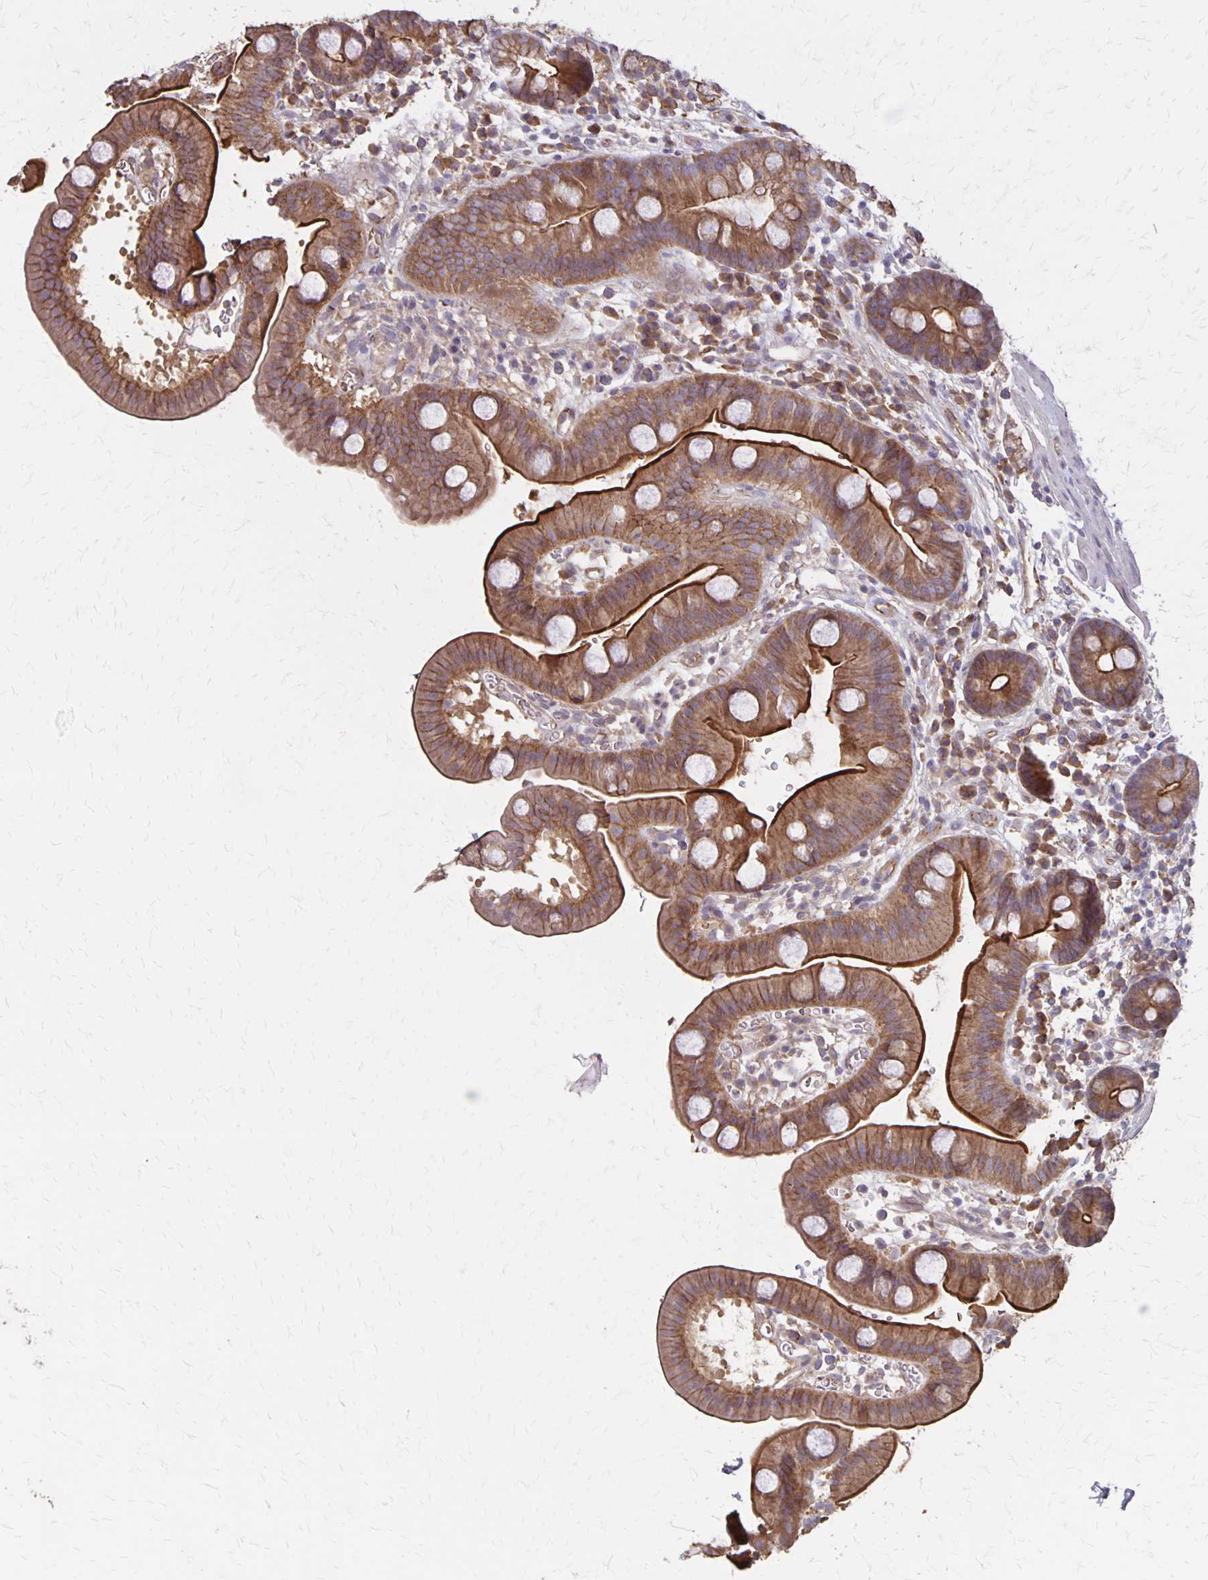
{"staining": {"intensity": "strong", "quantity": "25%-75%", "location": "cytoplasmic/membranous"}, "tissue": "duodenum", "cell_type": "Glandular cells", "image_type": "normal", "snomed": [{"axis": "morphology", "description": "Normal tissue, NOS"}, {"axis": "topography", "description": "Duodenum"}], "caption": "This micrograph exhibits IHC staining of normal human duodenum, with high strong cytoplasmic/membranous staining in approximately 25%-75% of glandular cells.", "gene": "PROM2", "patient": {"sex": "male", "age": 59}}